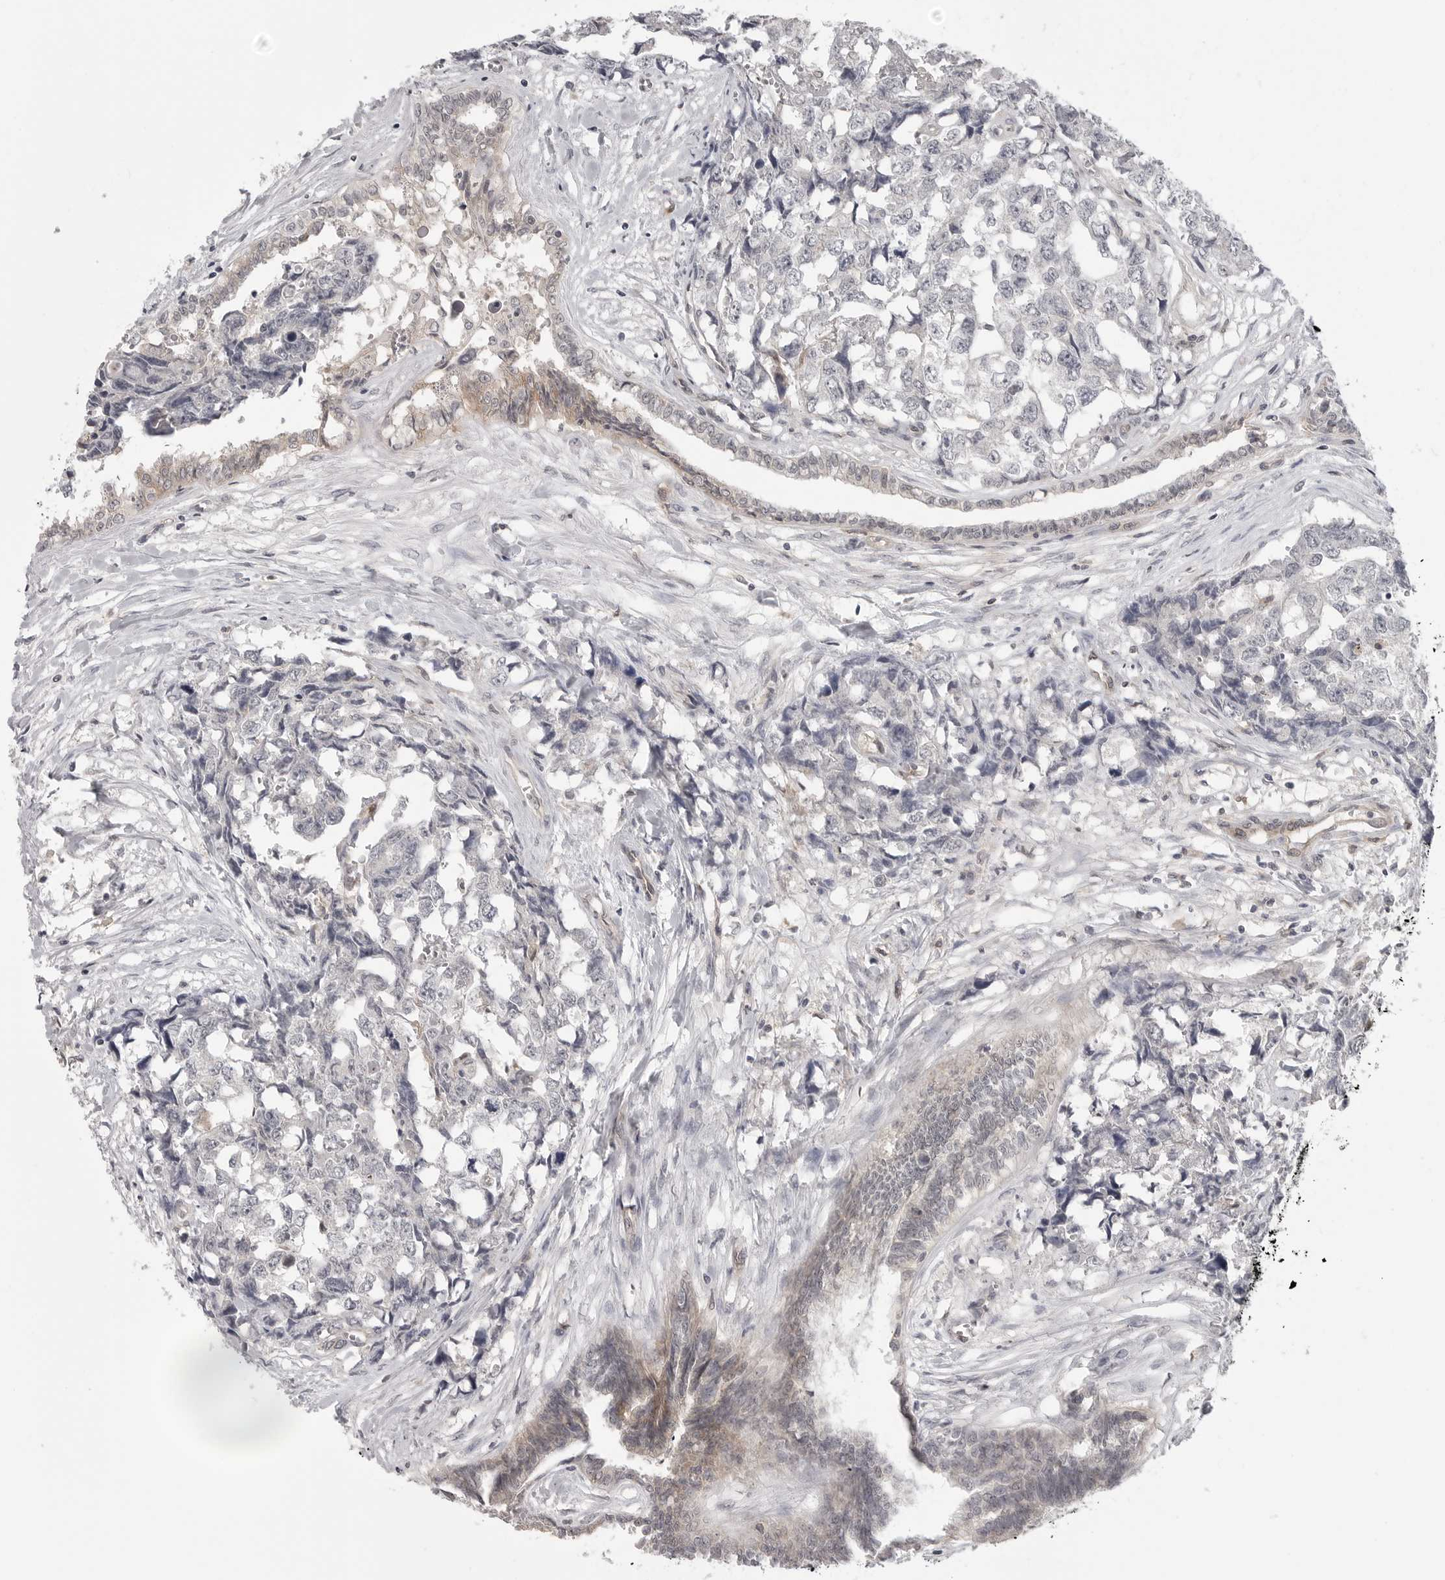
{"staining": {"intensity": "negative", "quantity": "none", "location": "none"}, "tissue": "testis cancer", "cell_type": "Tumor cells", "image_type": "cancer", "snomed": [{"axis": "morphology", "description": "Carcinoma, Embryonal, NOS"}, {"axis": "topography", "description": "Testis"}], "caption": "The photomicrograph reveals no significant expression in tumor cells of testis embryonal carcinoma.", "gene": "IFNGR1", "patient": {"sex": "male", "age": 31}}